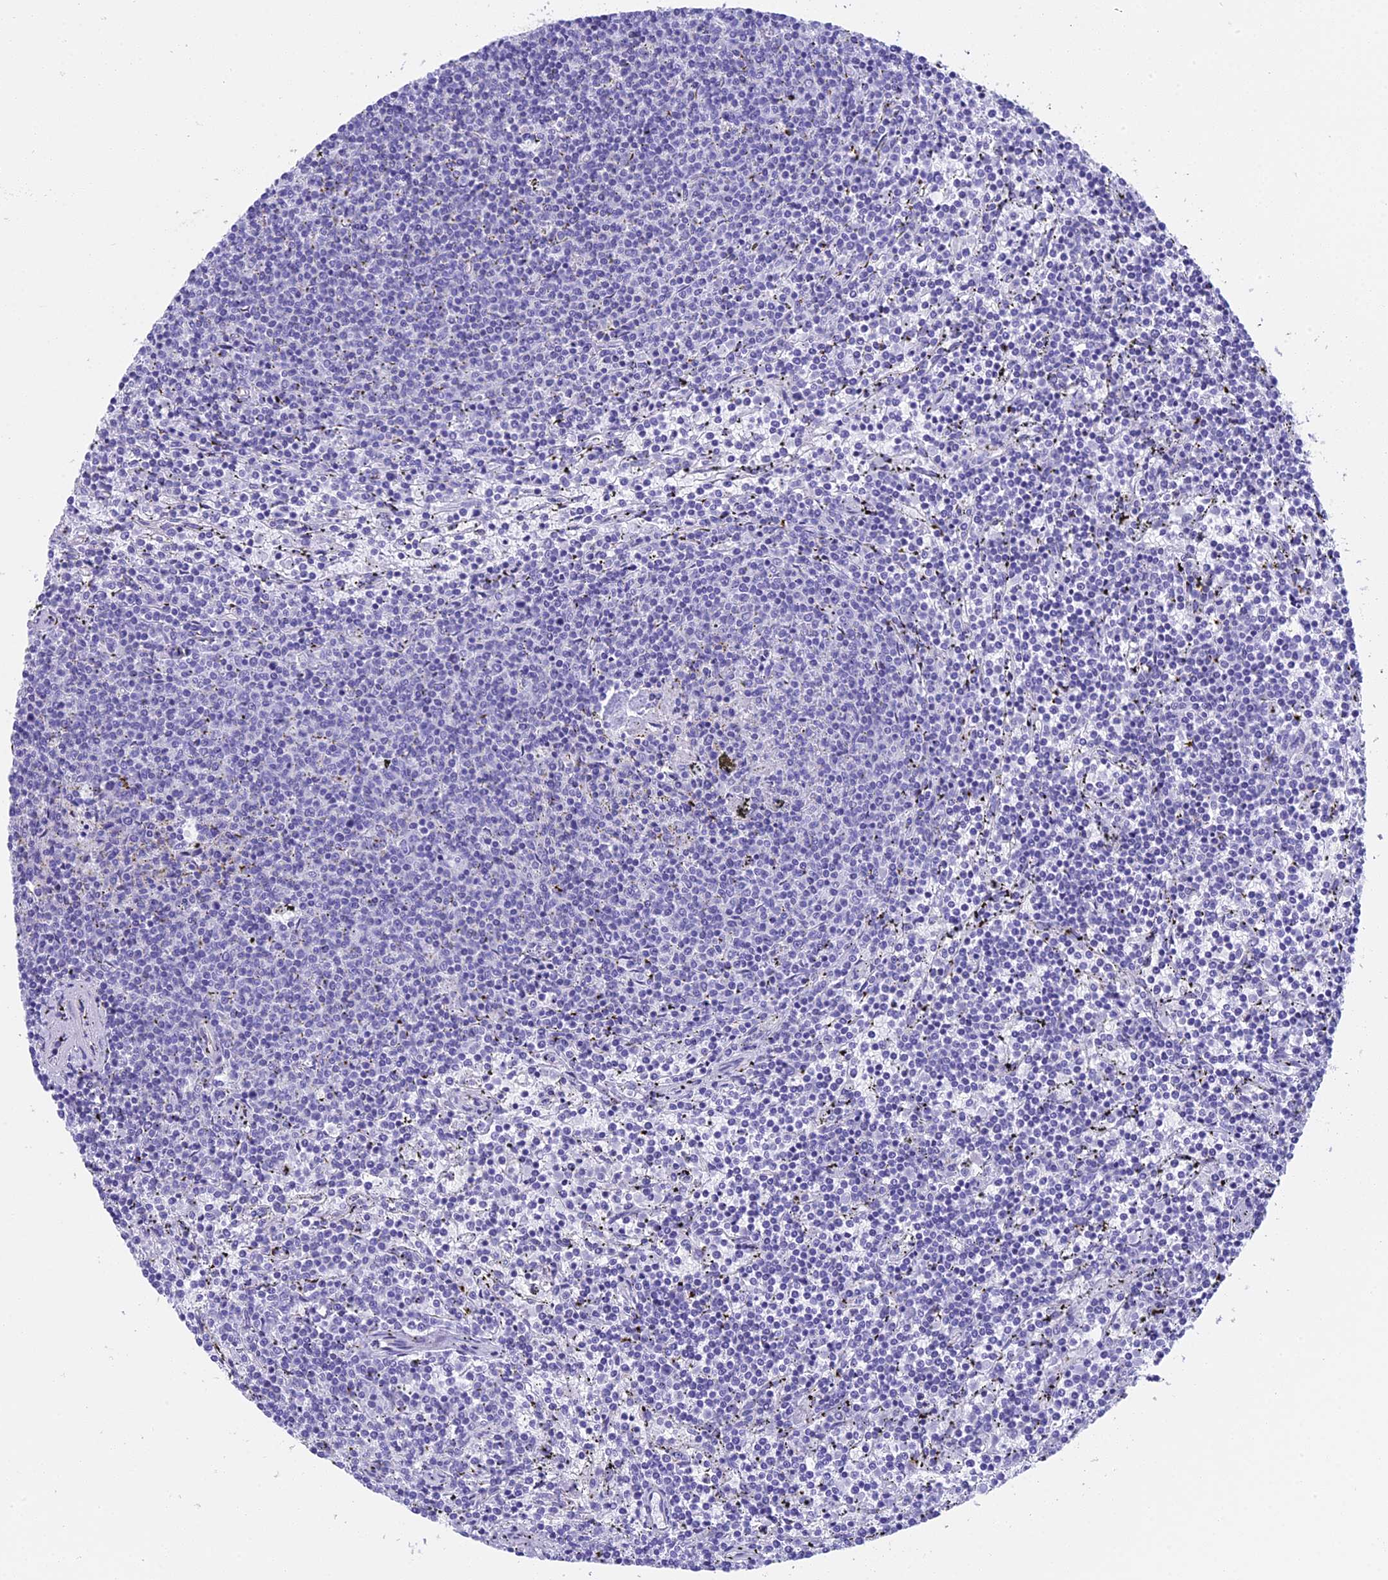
{"staining": {"intensity": "negative", "quantity": "none", "location": "none"}, "tissue": "lymphoma", "cell_type": "Tumor cells", "image_type": "cancer", "snomed": [{"axis": "morphology", "description": "Malignant lymphoma, non-Hodgkin's type, Low grade"}, {"axis": "topography", "description": "Spleen"}], "caption": "DAB (3,3'-diaminobenzidine) immunohistochemical staining of low-grade malignant lymphoma, non-Hodgkin's type reveals no significant positivity in tumor cells.", "gene": "TACSTD2", "patient": {"sex": "female", "age": 50}}